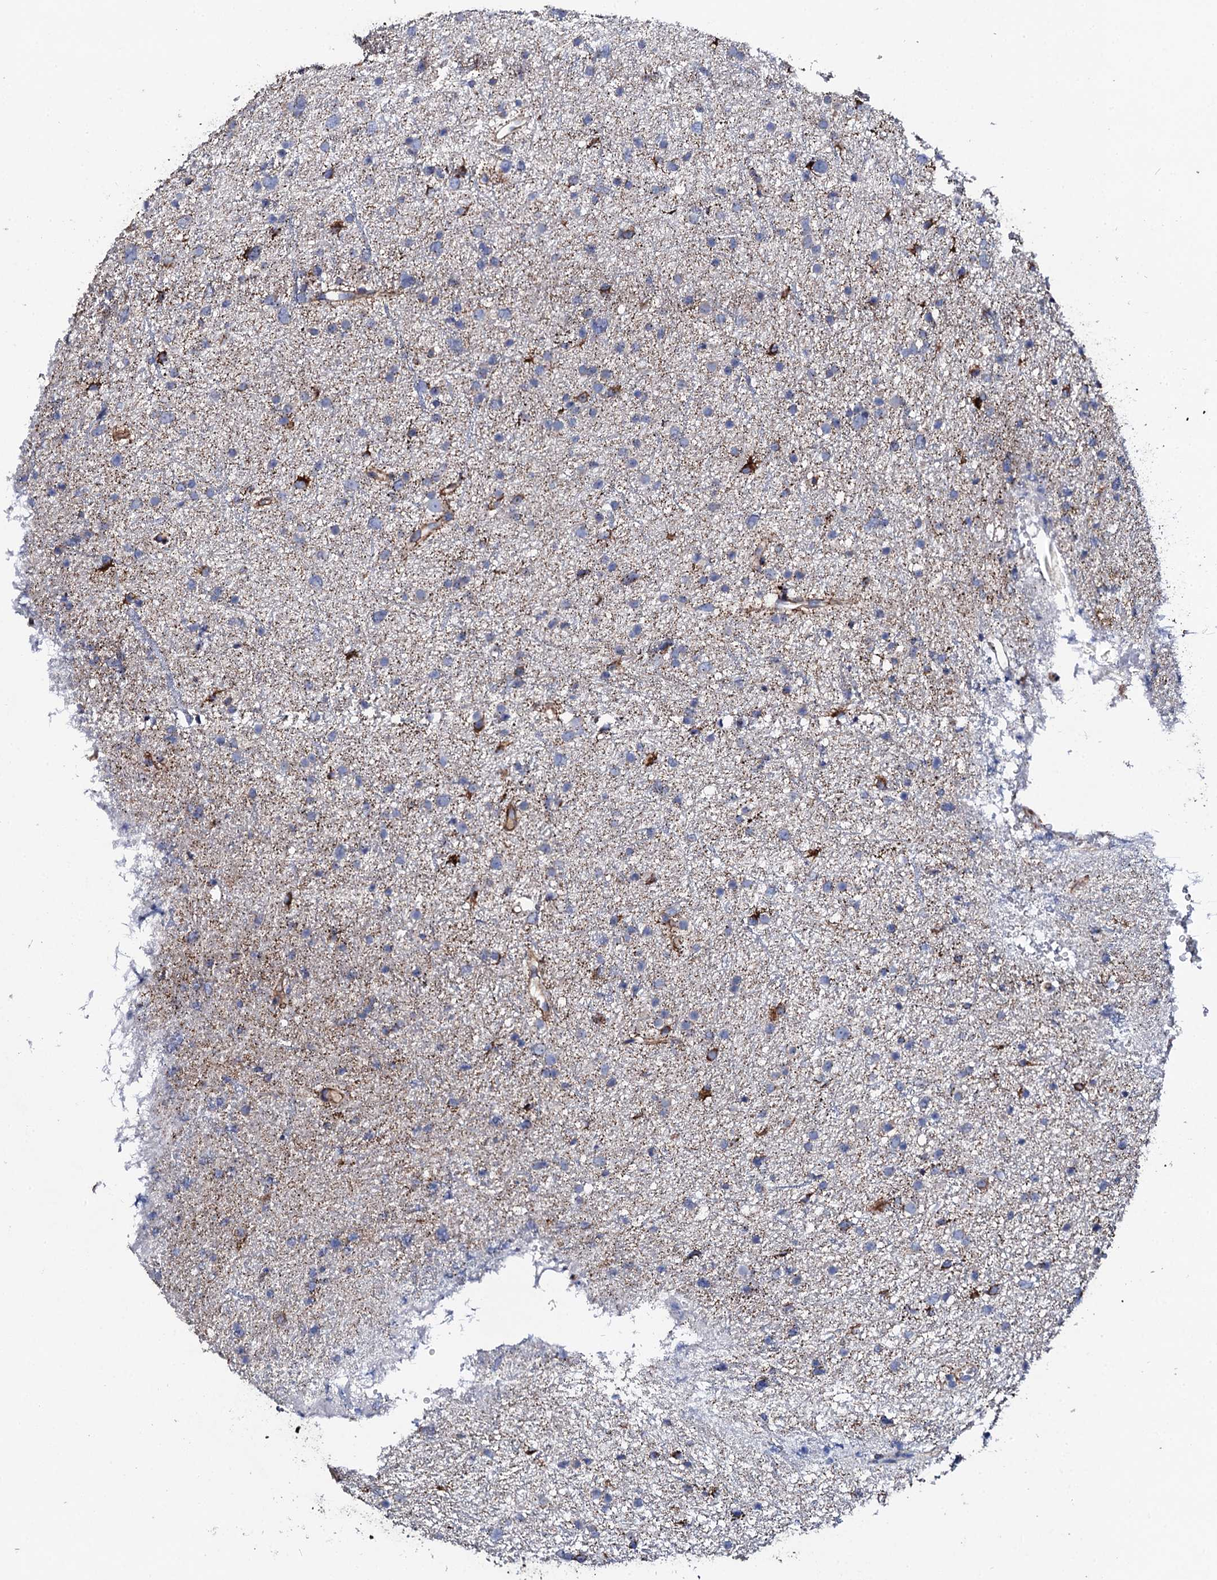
{"staining": {"intensity": "strong", "quantity": "<25%", "location": "cytoplasmic/membranous"}, "tissue": "glioma", "cell_type": "Tumor cells", "image_type": "cancer", "snomed": [{"axis": "morphology", "description": "Glioma, malignant, Low grade"}, {"axis": "topography", "description": "Cerebral cortex"}], "caption": "Malignant glioma (low-grade) stained with a protein marker shows strong staining in tumor cells.", "gene": "DBX1", "patient": {"sex": "female", "age": 39}}